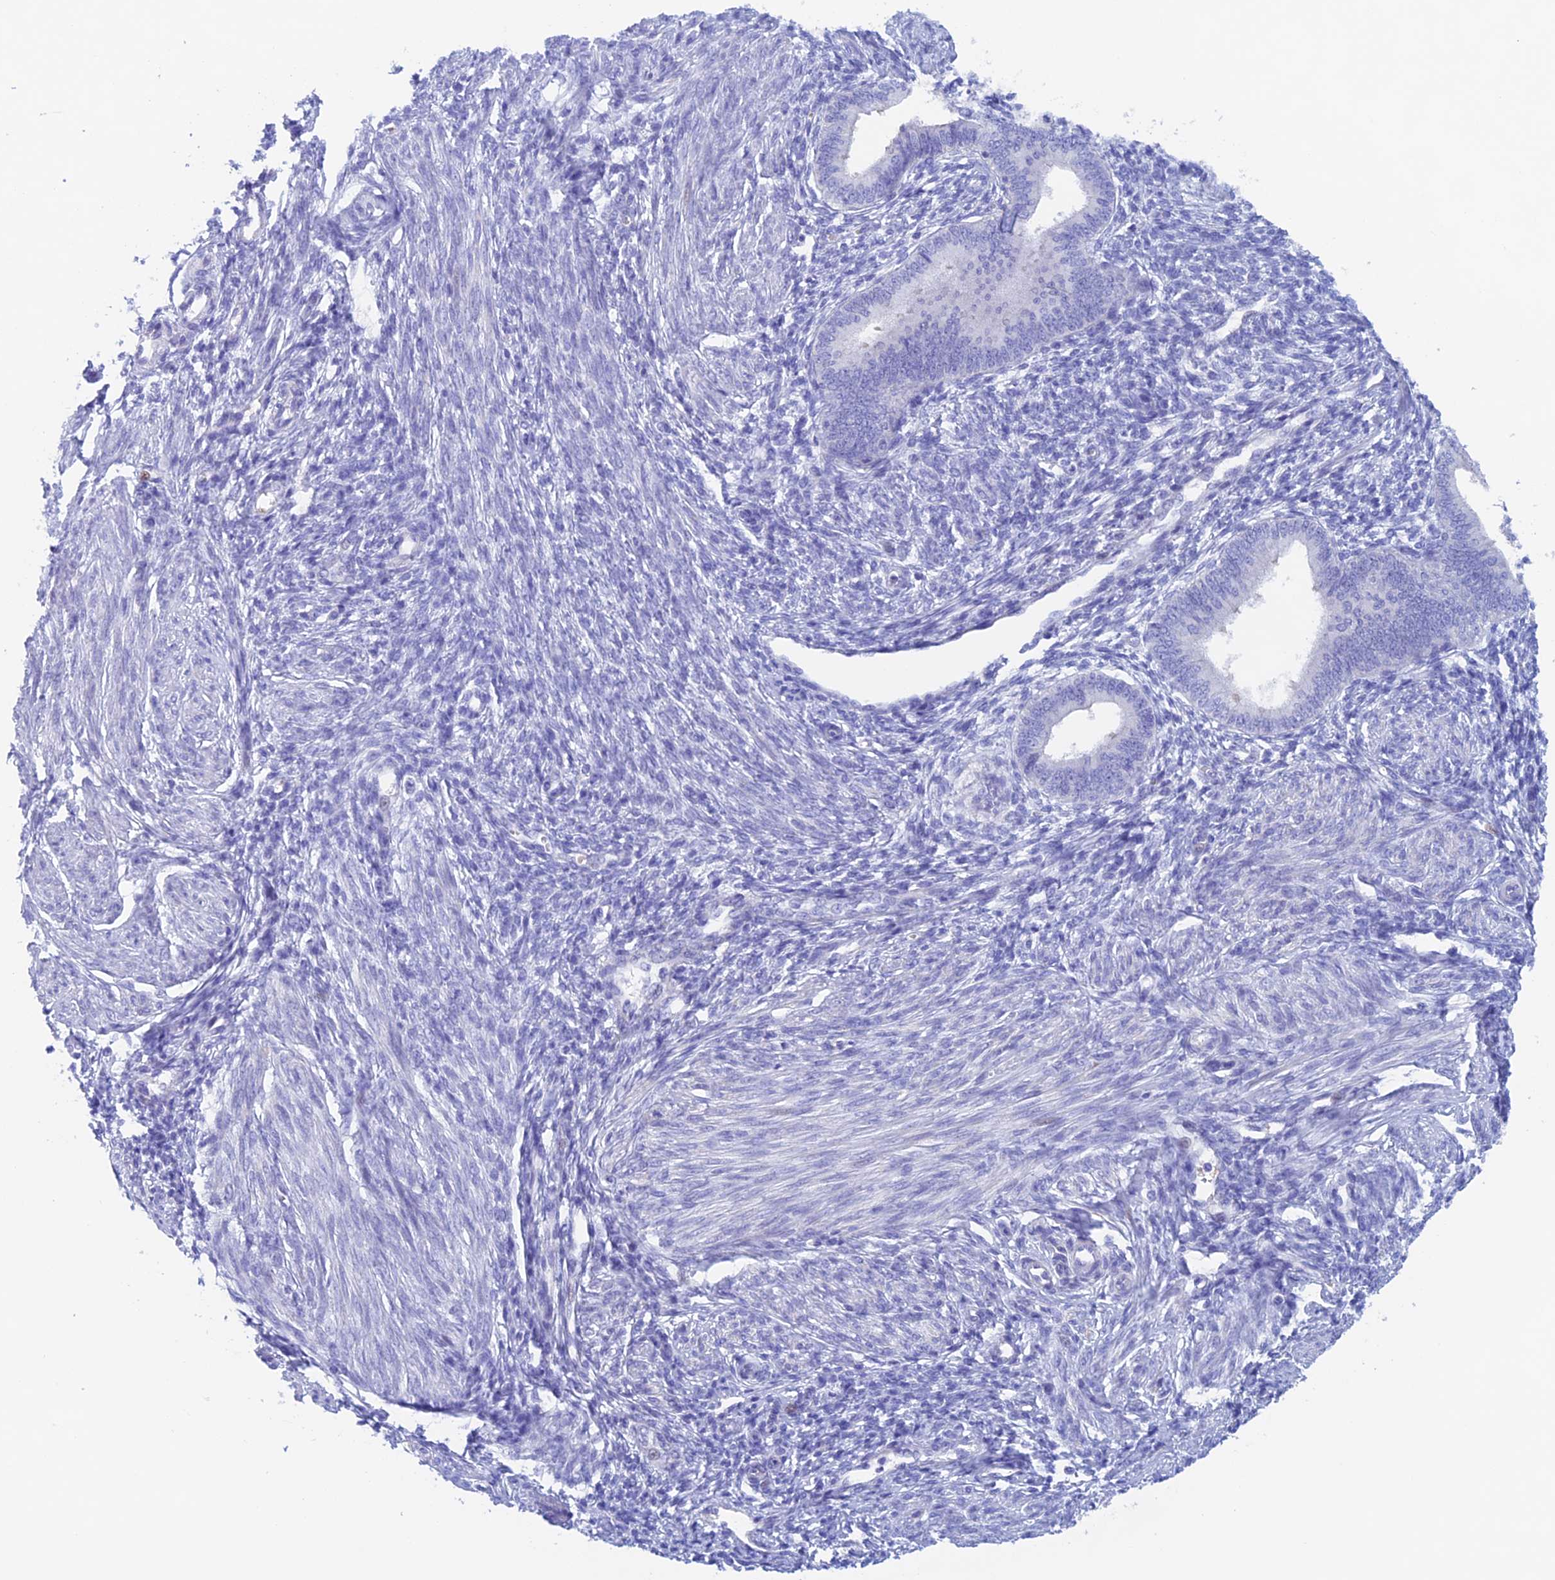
{"staining": {"intensity": "negative", "quantity": "none", "location": "none"}, "tissue": "endometrium", "cell_type": "Cells in endometrial stroma", "image_type": "normal", "snomed": [{"axis": "morphology", "description": "Normal tissue, NOS"}, {"axis": "topography", "description": "Endometrium"}], "caption": "The image reveals no staining of cells in endometrial stroma in unremarkable endometrium. Nuclei are stained in blue.", "gene": "PSMC3IP", "patient": {"sex": "female", "age": 46}}